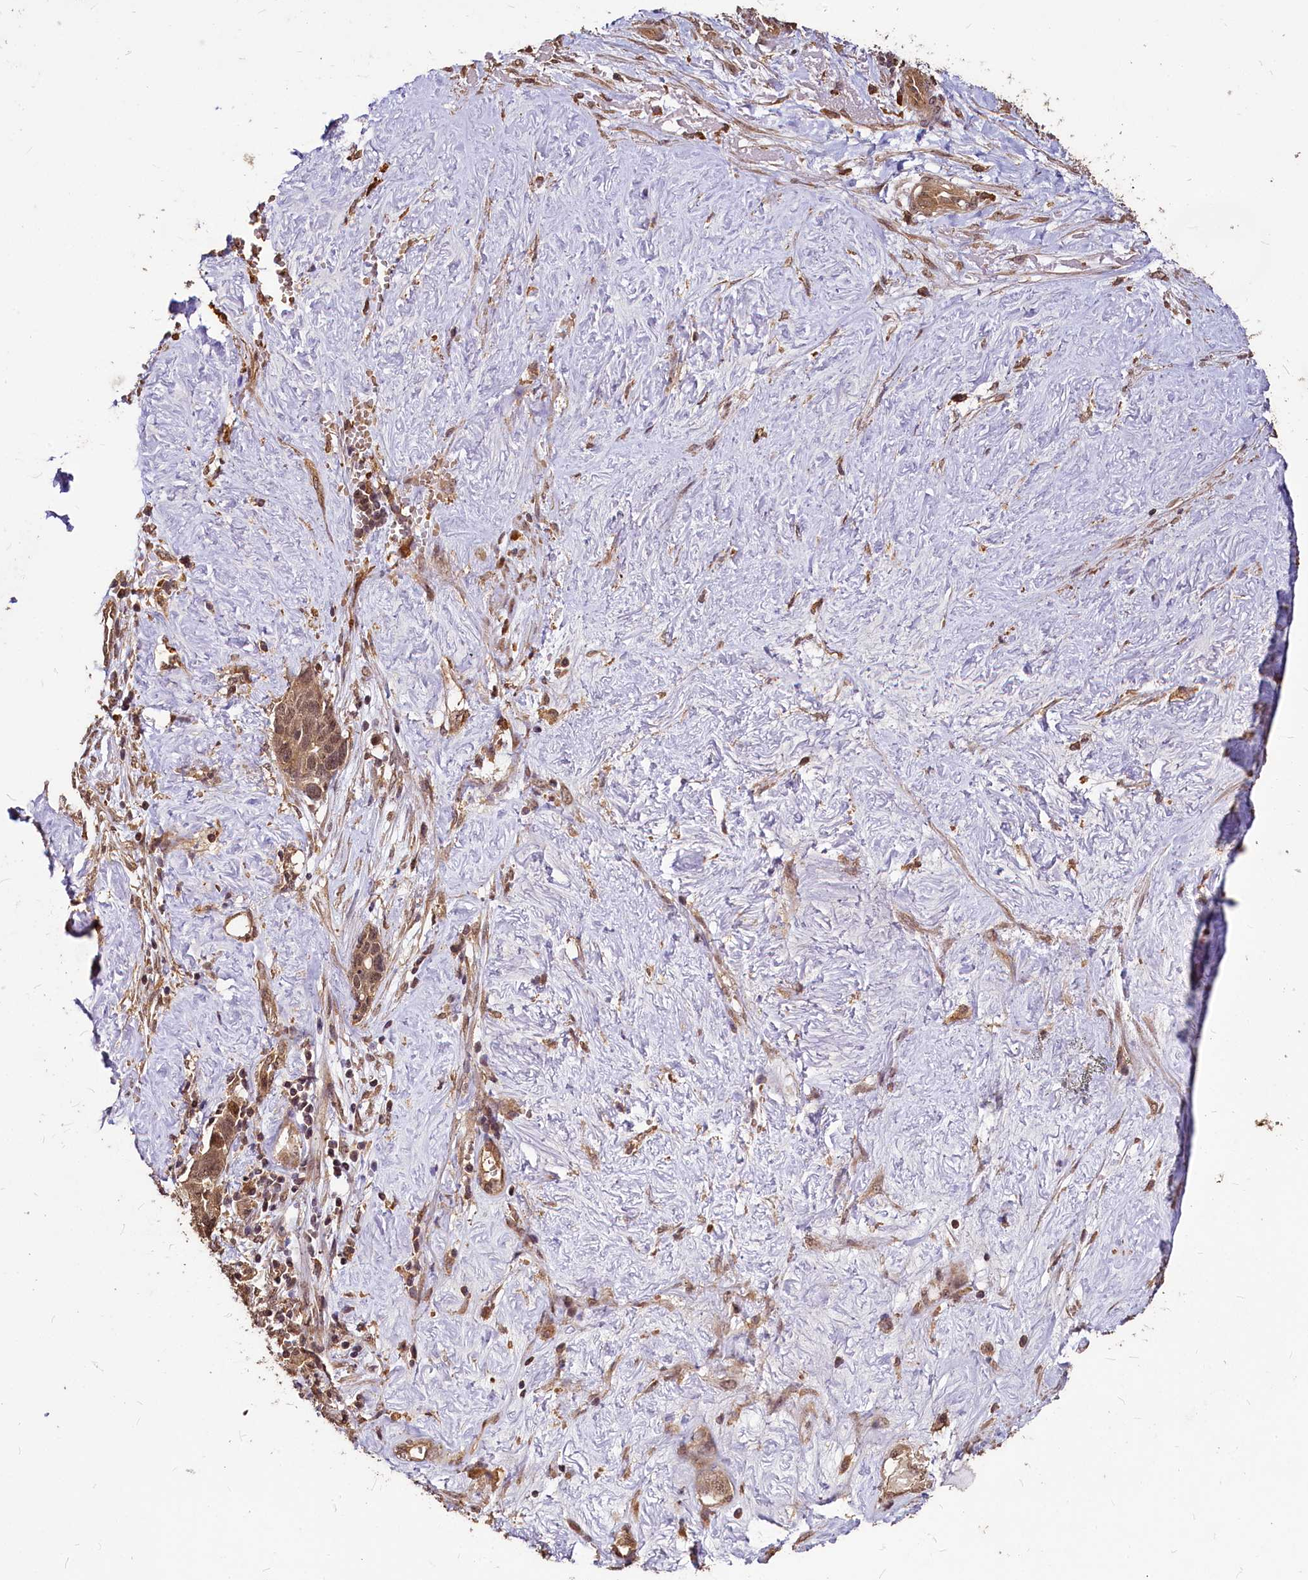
{"staining": {"intensity": "moderate", "quantity": ">75%", "location": "cytoplasmic/membranous,nuclear"}, "tissue": "ovarian cancer", "cell_type": "Tumor cells", "image_type": "cancer", "snomed": [{"axis": "morphology", "description": "Cystadenocarcinoma, serous, NOS"}, {"axis": "topography", "description": "Ovary"}], "caption": "Ovarian cancer stained for a protein shows moderate cytoplasmic/membranous and nuclear positivity in tumor cells. The staining was performed using DAB, with brown indicating positive protein expression. Nuclei are stained blue with hematoxylin.", "gene": "VPS51", "patient": {"sex": "female", "age": 54}}